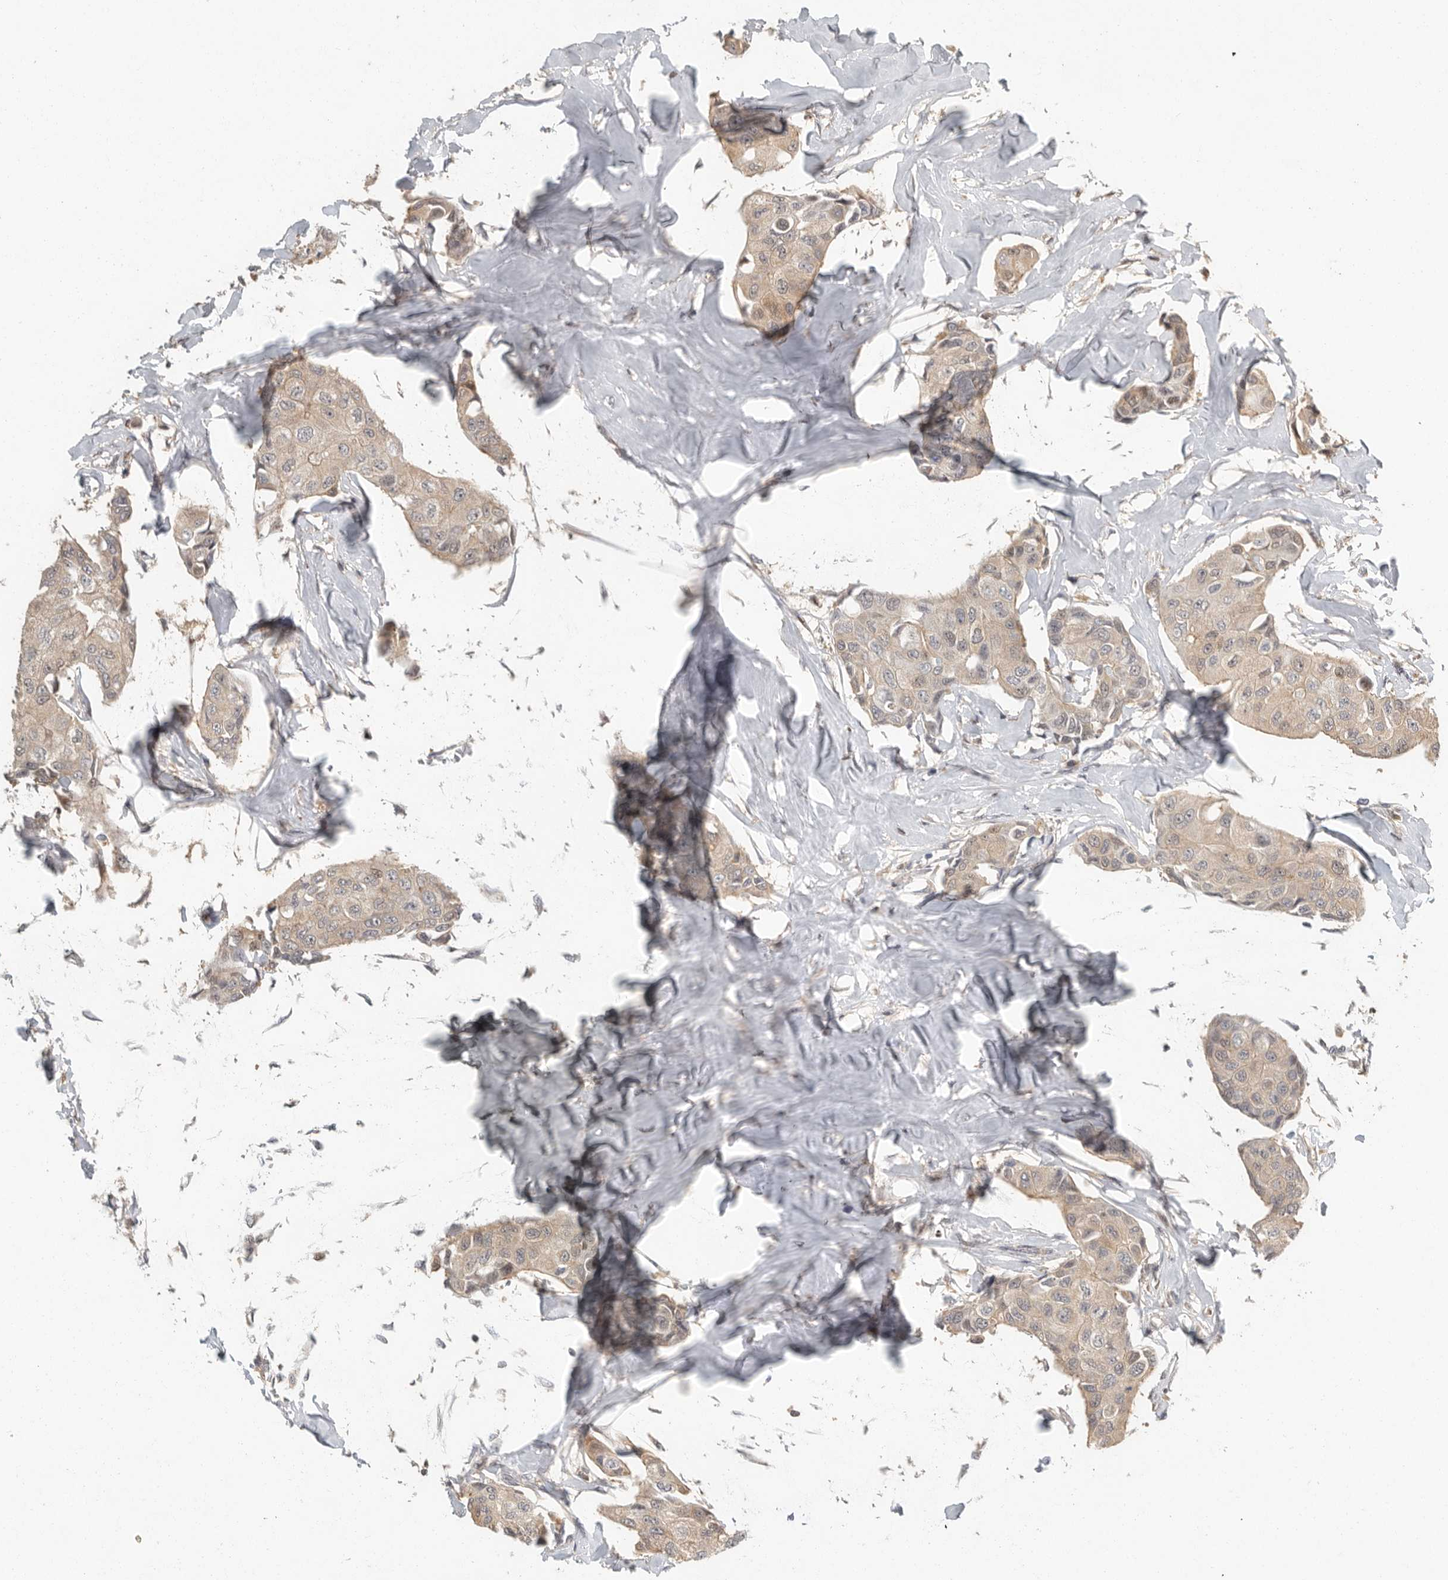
{"staining": {"intensity": "weak", "quantity": "25%-75%", "location": "cytoplasmic/membranous"}, "tissue": "breast cancer", "cell_type": "Tumor cells", "image_type": "cancer", "snomed": [{"axis": "morphology", "description": "Duct carcinoma"}, {"axis": "topography", "description": "Breast"}], "caption": "Tumor cells reveal low levels of weak cytoplasmic/membranous expression in approximately 25%-75% of cells in human breast cancer.", "gene": "SWT1", "patient": {"sex": "female", "age": 80}}